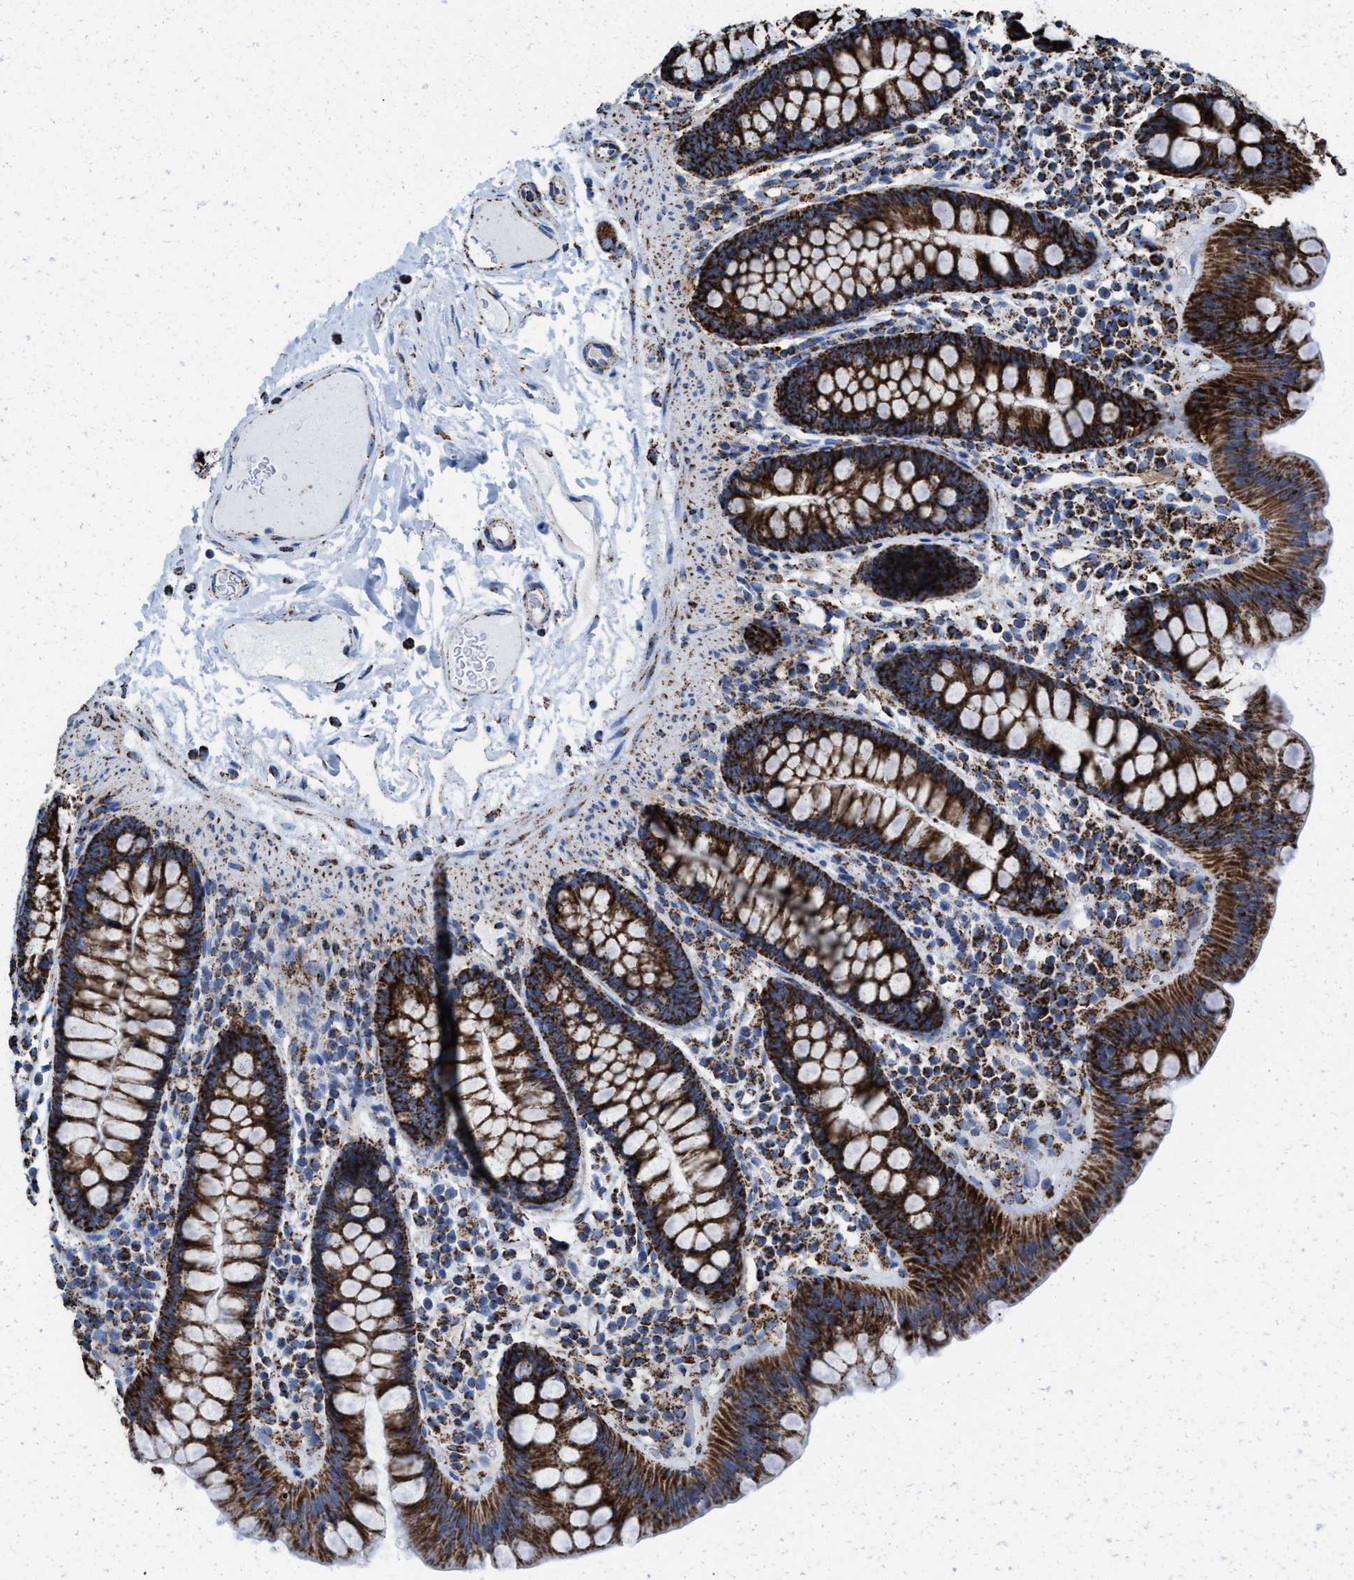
{"staining": {"intensity": "moderate", "quantity": ">75%", "location": "cytoplasmic/membranous"}, "tissue": "colon", "cell_type": "Endothelial cells", "image_type": "normal", "snomed": [{"axis": "morphology", "description": "Normal tissue, NOS"}, {"axis": "topography", "description": "Colon"}], "caption": "IHC of unremarkable human colon displays medium levels of moderate cytoplasmic/membranous expression in about >75% of endothelial cells. (DAB IHC with brightfield microscopy, high magnification).", "gene": "ECHS1", "patient": {"sex": "female", "age": 80}}